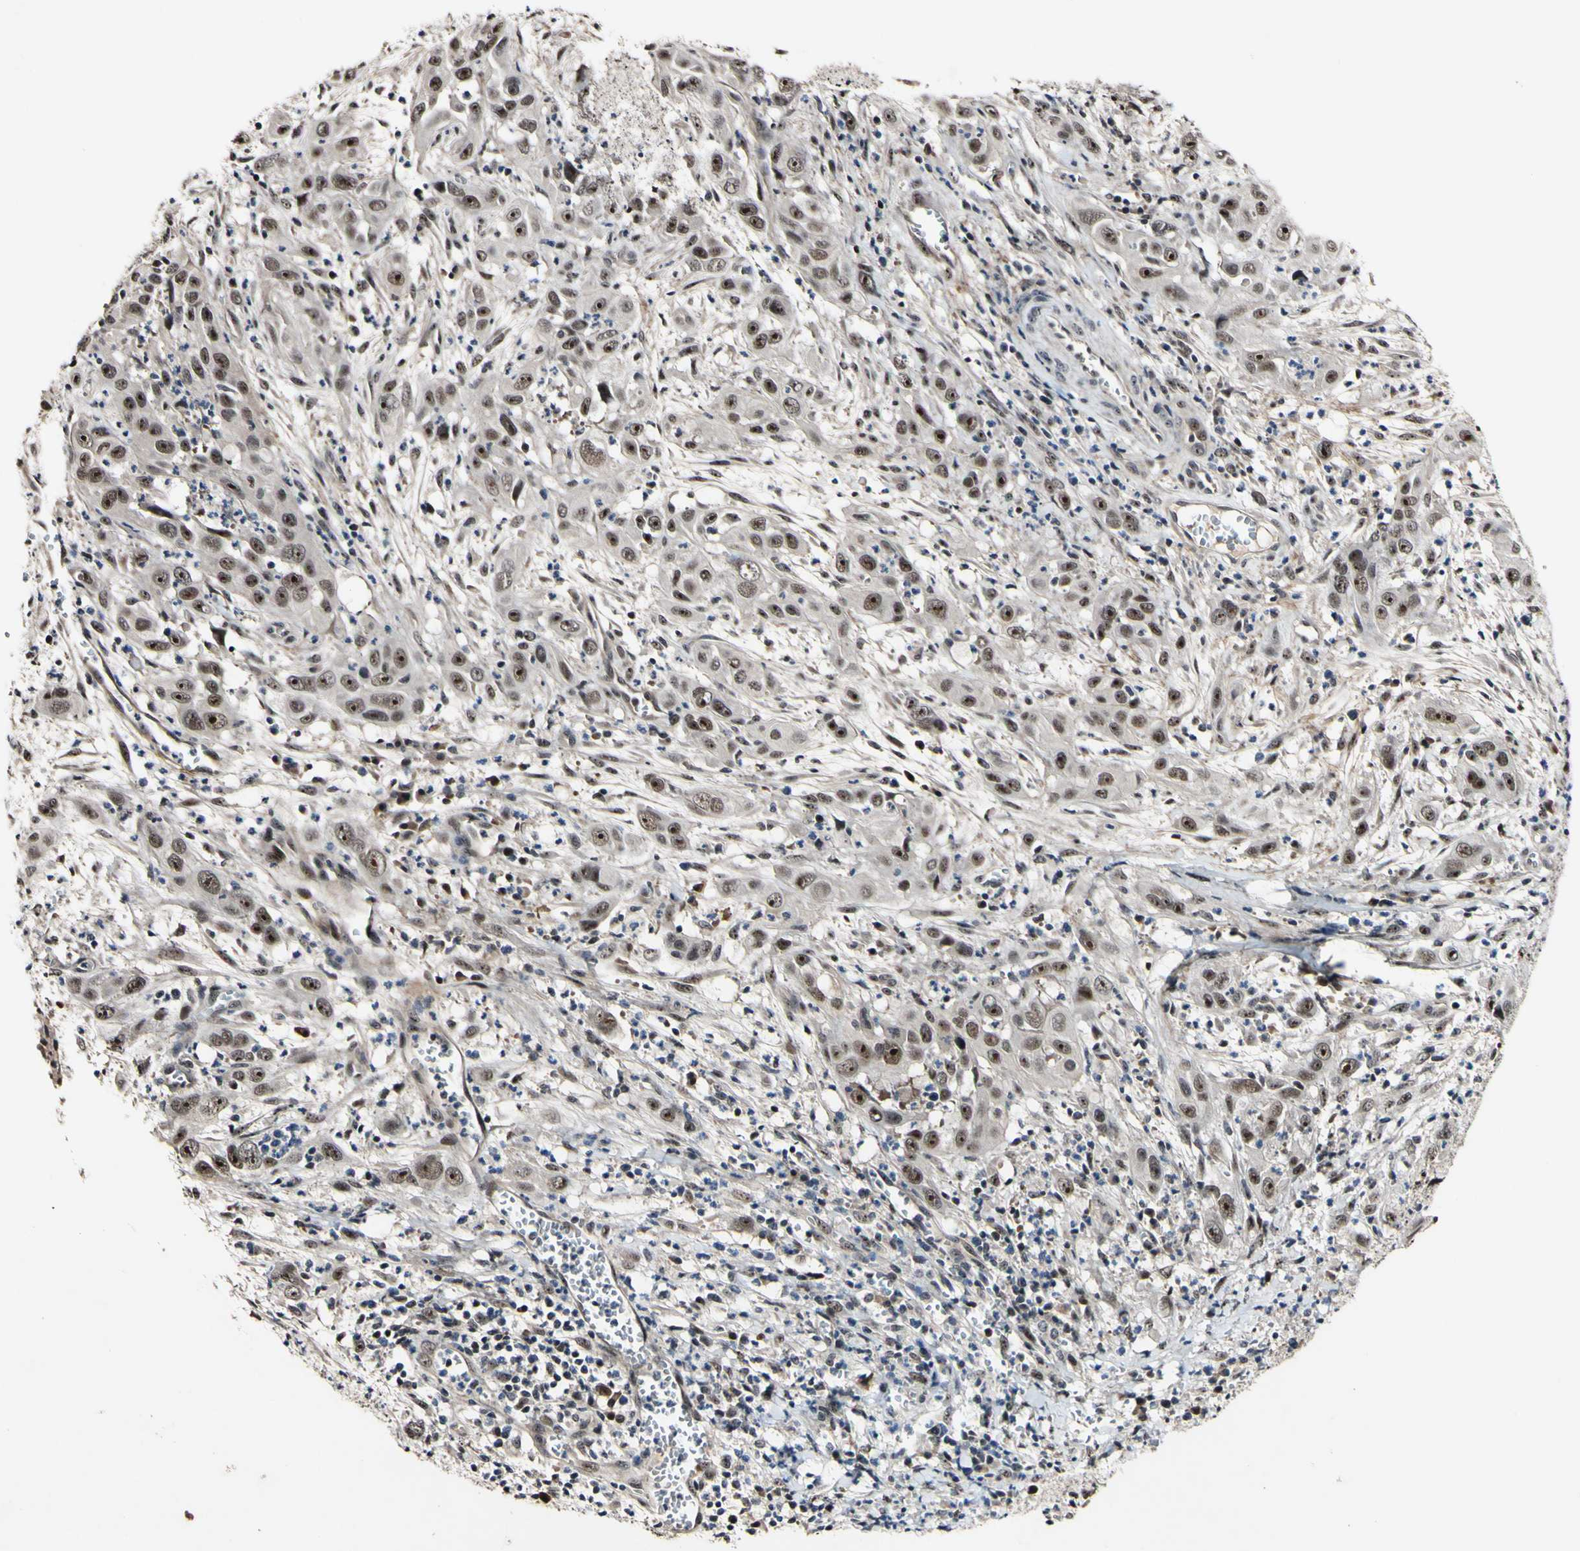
{"staining": {"intensity": "strong", "quantity": "25%-75%", "location": "nuclear"}, "tissue": "cervical cancer", "cell_type": "Tumor cells", "image_type": "cancer", "snomed": [{"axis": "morphology", "description": "Squamous cell carcinoma, NOS"}, {"axis": "topography", "description": "Cervix"}], "caption": "Brown immunohistochemical staining in cervical cancer (squamous cell carcinoma) displays strong nuclear staining in approximately 25%-75% of tumor cells.", "gene": "POLR2F", "patient": {"sex": "female", "age": 32}}